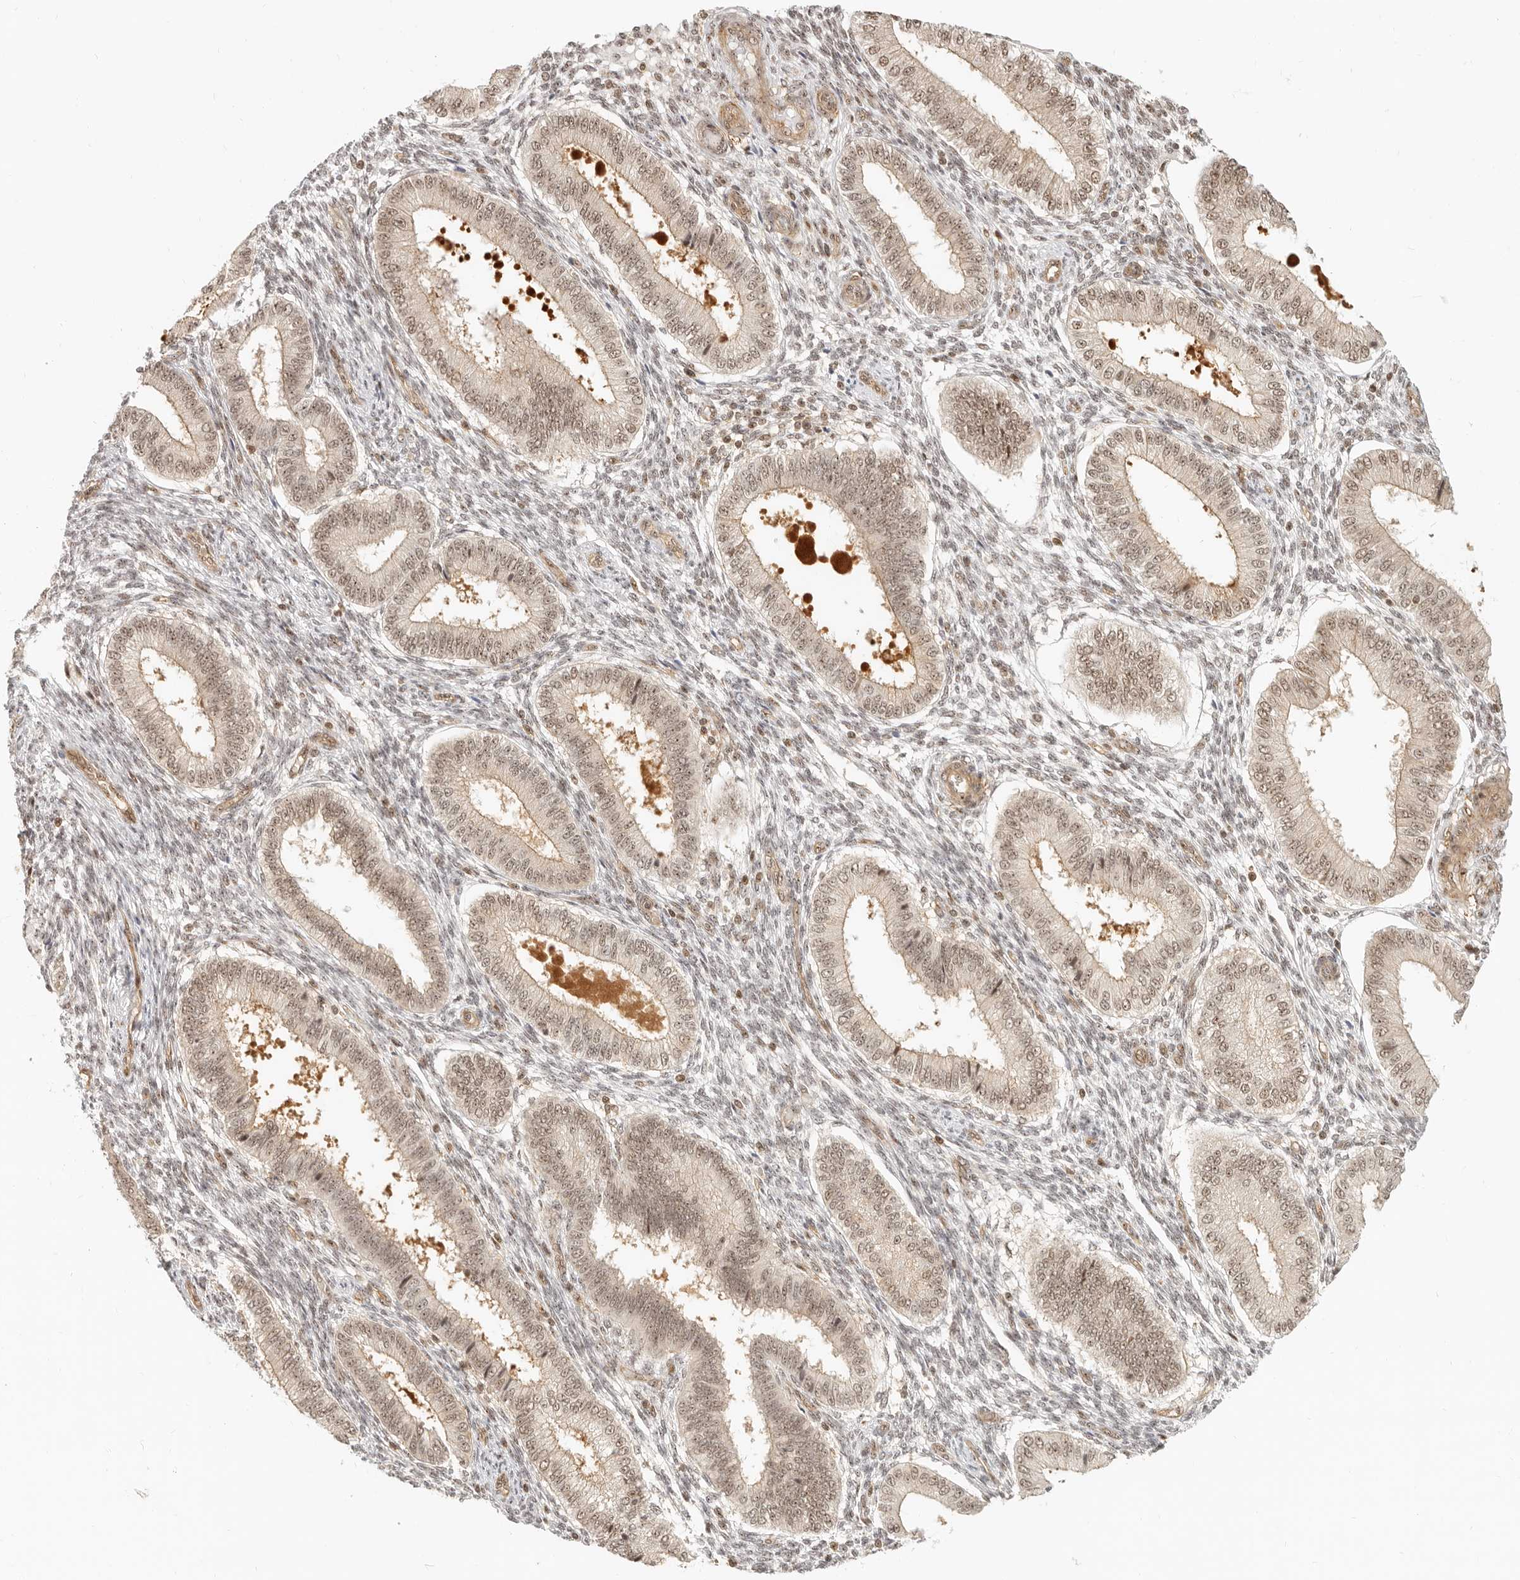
{"staining": {"intensity": "weak", "quantity": "25%-75%", "location": "nuclear"}, "tissue": "endometrium", "cell_type": "Cells in endometrial stroma", "image_type": "normal", "snomed": [{"axis": "morphology", "description": "Normal tissue, NOS"}, {"axis": "topography", "description": "Endometrium"}], "caption": "The immunohistochemical stain highlights weak nuclear staining in cells in endometrial stroma of normal endometrium.", "gene": "BAP1", "patient": {"sex": "female", "age": 39}}